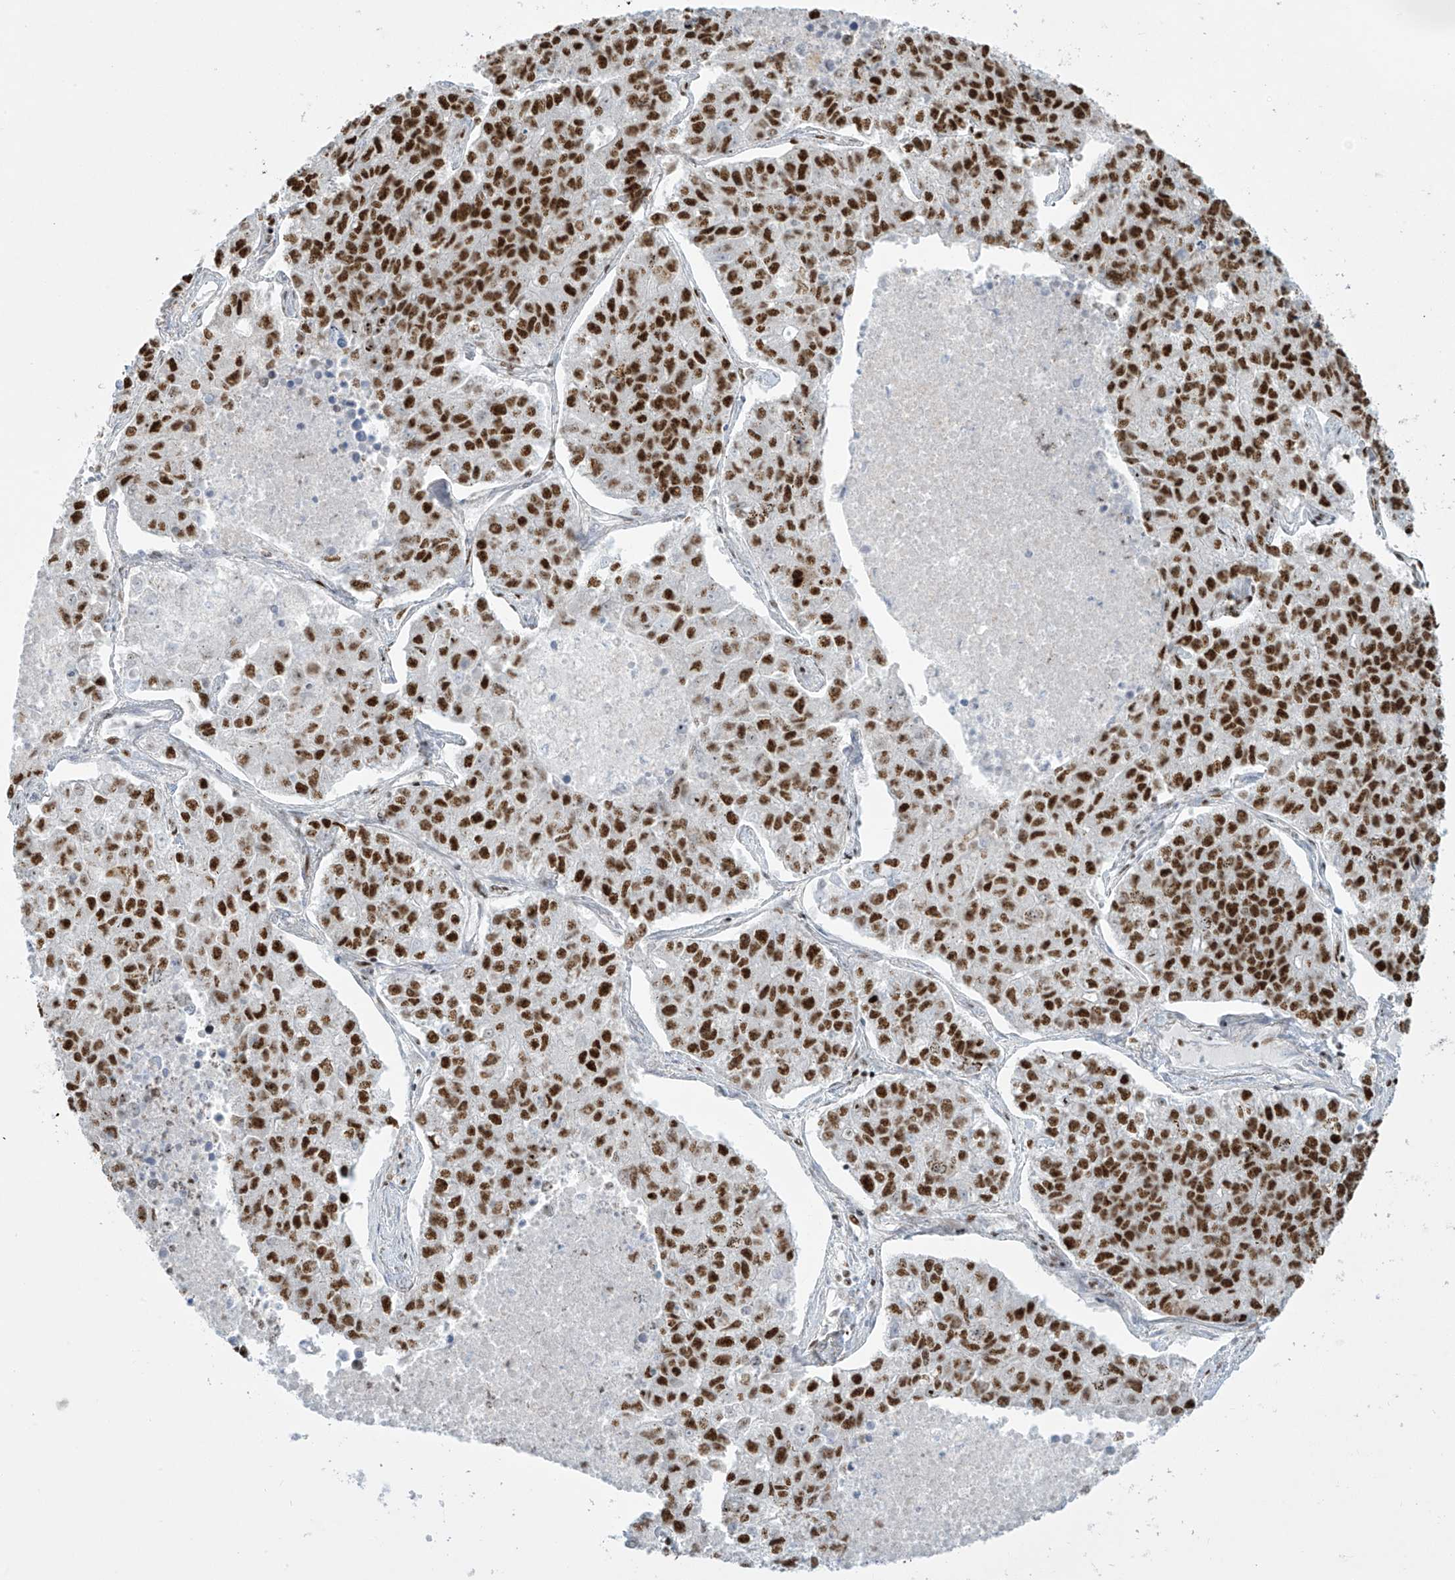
{"staining": {"intensity": "strong", "quantity": ">75%", "location": "nuclear"}, "tissue": "lung cancer", "cell_type": "Tumor cells", "image_type": "cancer", "snomed": [{"axis": "morphology", "description": "Adenocarcinoma, NOS"}, {"axis": "topography", "description": "Lung"}], "caption": "Immunohistochemical staining of lung cancer (adenocarcinoma) reveals high levels of strong nuclear positivity in about >75% of tumor cells.", "gene": "MS4A6A", "patient": {"sex": "male", "age": 49}}